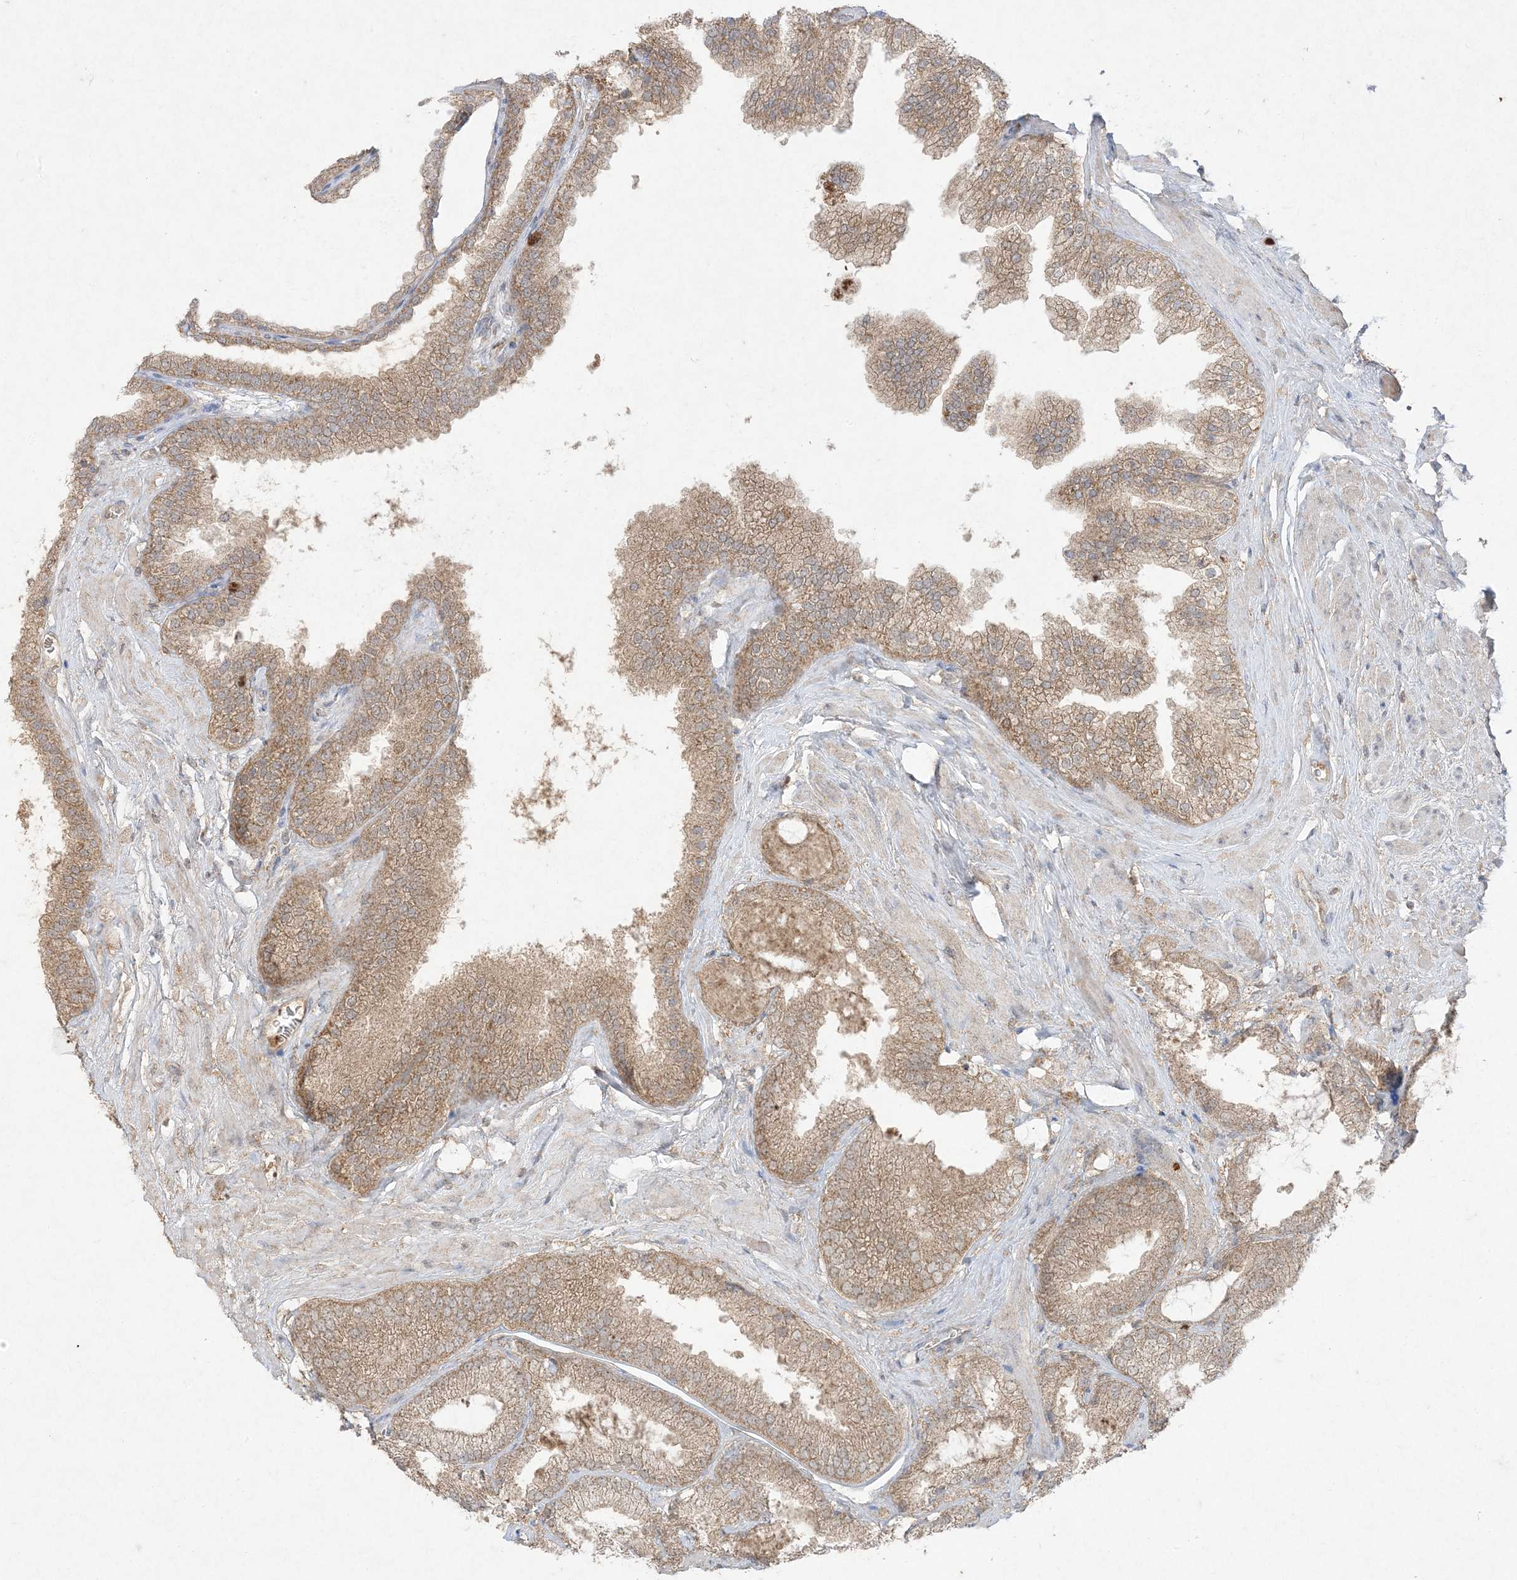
{"staining": {"intensity": "moderate", "quantity": ">75%", "location": "cytoplasmic/membranous"}, "tissue": "prostate cancer", "cell_type": "Tumor cells", "image_type": "cancer", "snomed": [{"axis": "morphology", "description": "Adenocarcinoma, High grade"}, {"axis": "topography", "description": "Prostate"}], "caption": "The image displays immunohistochemical staining of prostate adenocarcinoma (high-grade). There is moderate cytoplasmic/membranous staining is appreciated in about >75% of tumor cells.", "gene": "UBE2C", "patient": {"sex": "male", "age": 58}}